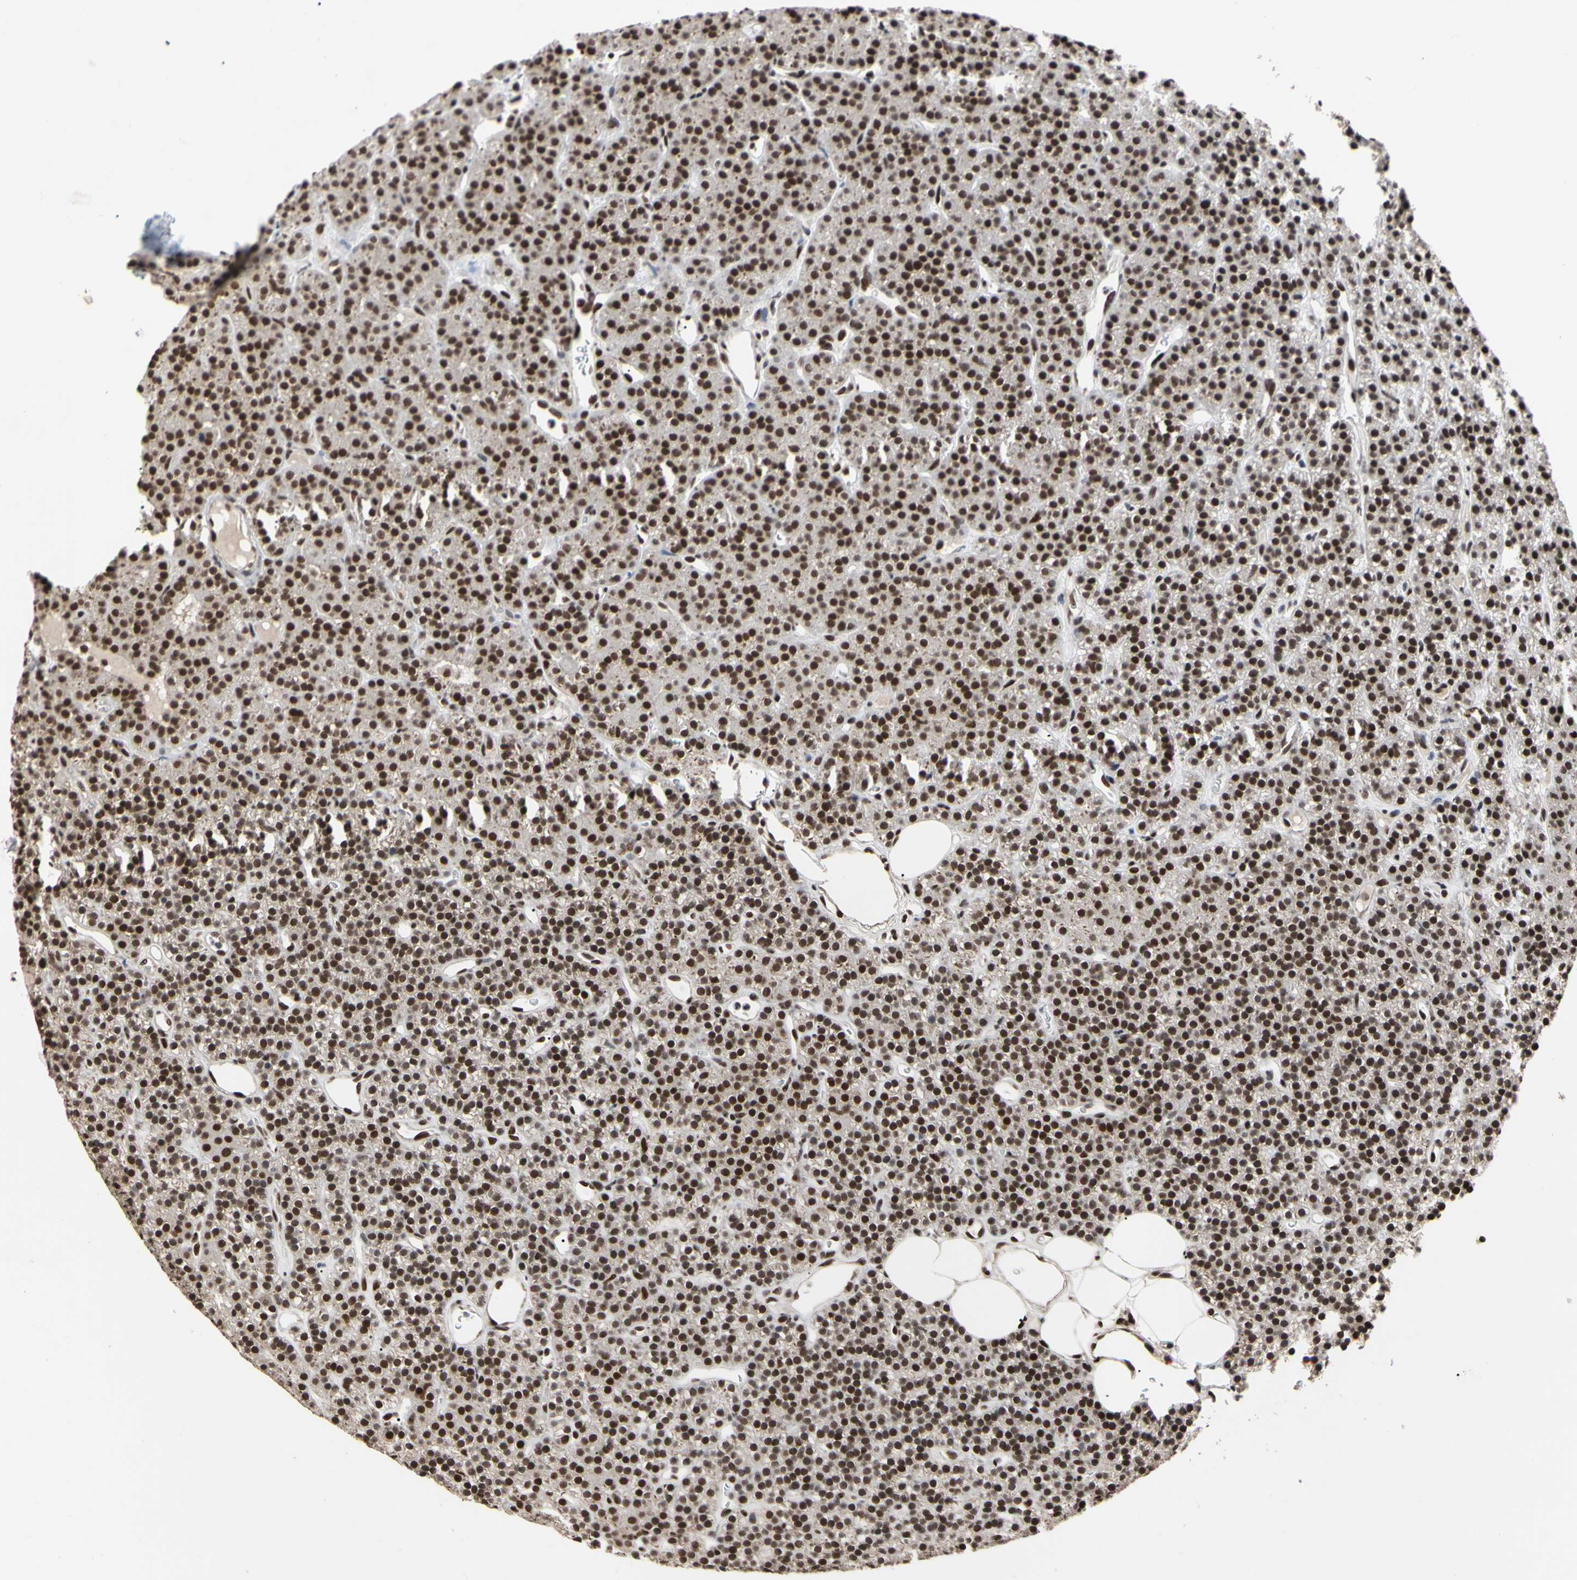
{"staining": {"intensity": "strong", "quantity": ">75%", "location": "cytoplasmic/membranous,nuclear"}, "tissue": "parathyroid gland", "cell_type": "Glandular cells", "image_type": "normal", "snomed": [{"axis": "morphology", "description": "Normal tissue, NOS"}, {"axis": "morphology", "description": "Hyperplasia, NOS"}, {"axis": "topography", "description": "Parathyroid gland"}], "caption": "Normal parathyroid gland was stained to show a protein in brown. There is high levels of strong cytoplasmic/membranous,nuclear staining in approximately >75% of glandular cells. Using DAB (3,3'-diaminobenzidine) (brown) and hematoxylin (blue) stains, captured at high magnification using brightfield microscopy.", "gene": "FAM98B", "patient": {"sex": "male", "age": 44}}